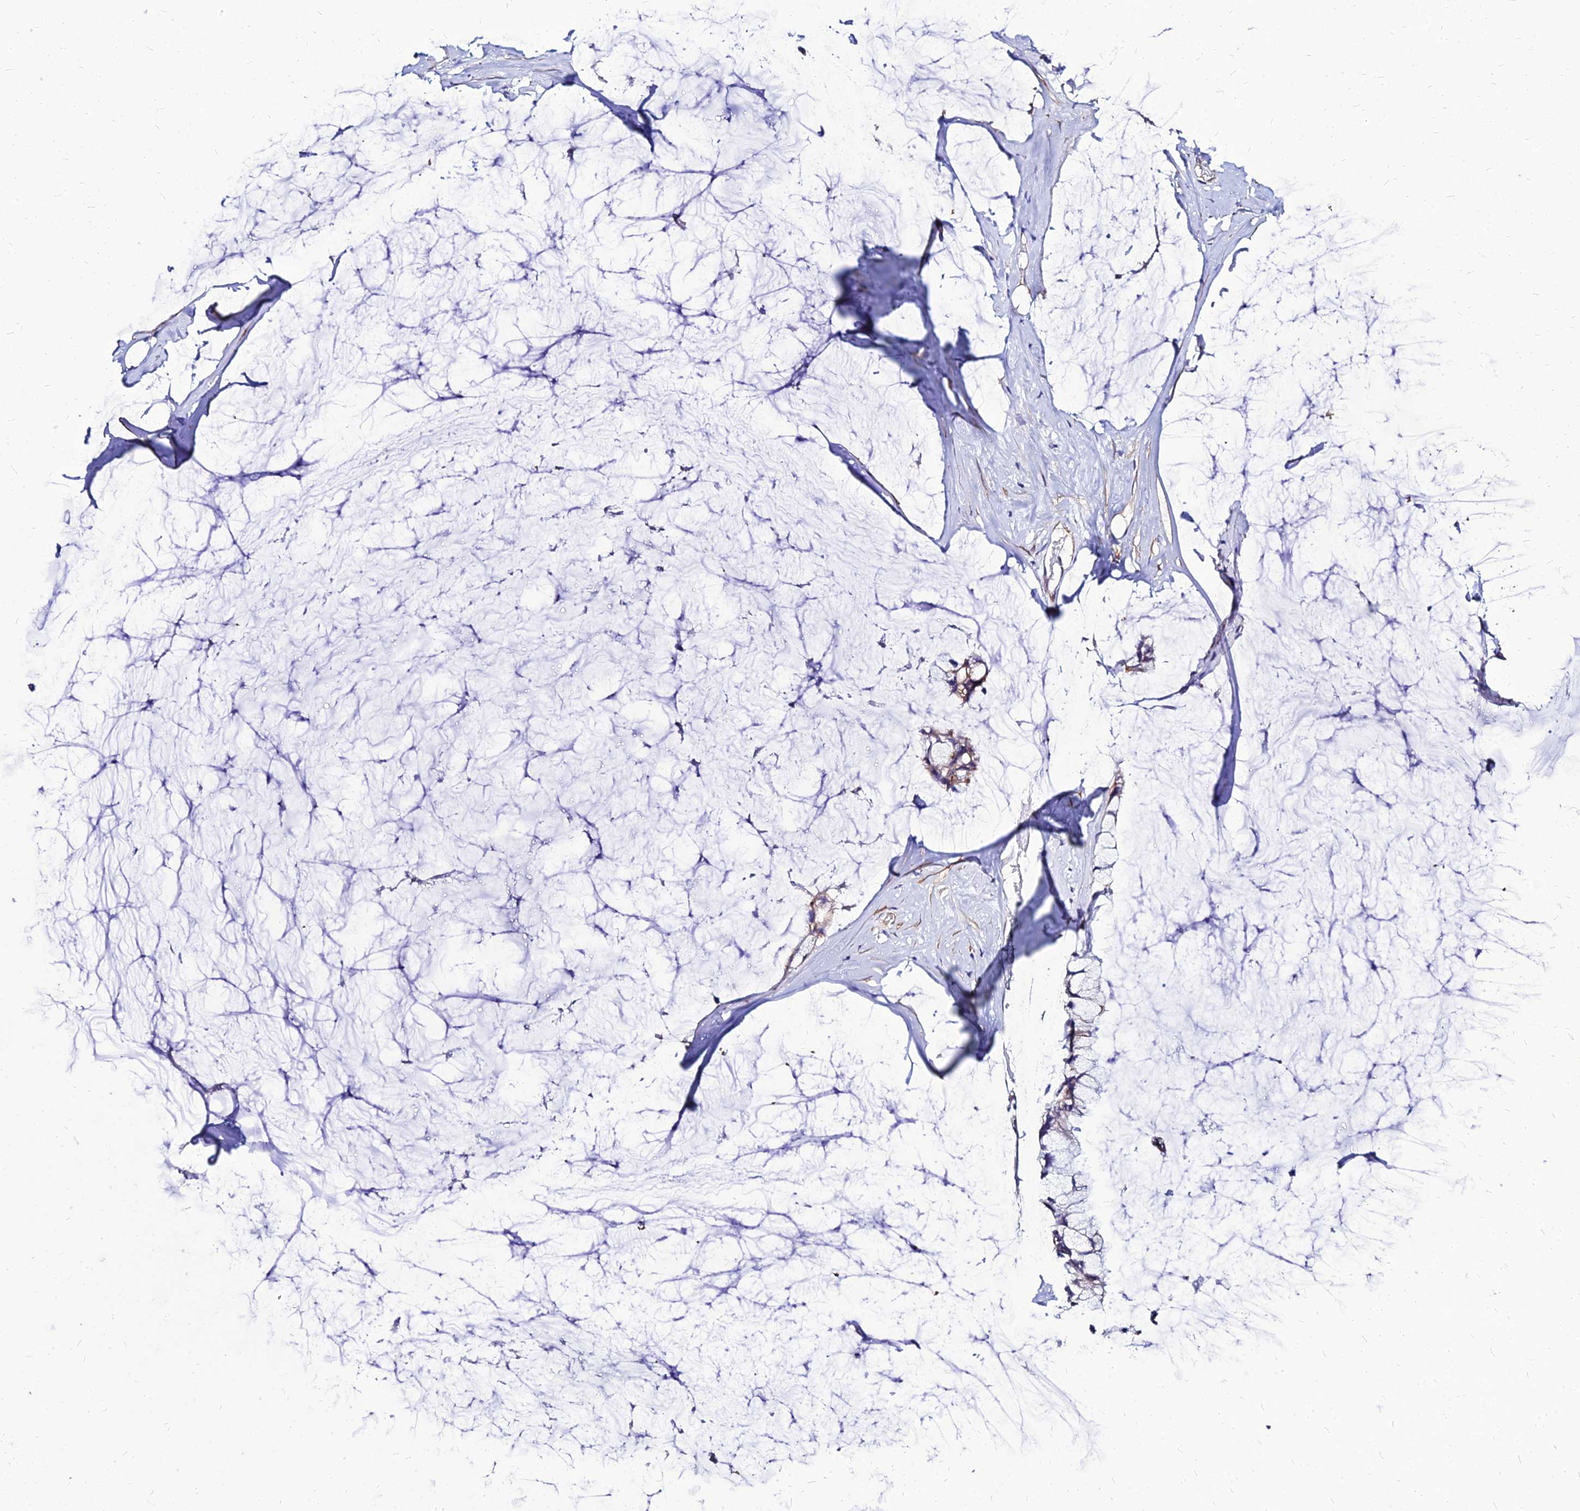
{"staining": {"intensity": "moderate", "quantity": ">75%", "location": "cytoplasmic/membranous"}, "tissue": "ovarian cancer", "cell_type": "Tumor cells", "image_type": "cancer", "snomed": [{"axis": "morphology", "description": "Cystadenocarcinoma, mucinous, NOS"}, {"axis": "topography", "description": "Ovary"}], "caption": "Immunohistochemistry (IHC) (DAB) staining of human mucinous cystadenocarcinoma (ovarian) exhibits moderate cytoplasmic/membranous protein expression in approximately >75% of tumor cells. (DAB IHC with brightfield microscopy, high magnification).", "gene": "YEATS2", "patient": {"sex": "female", "age": 39}}